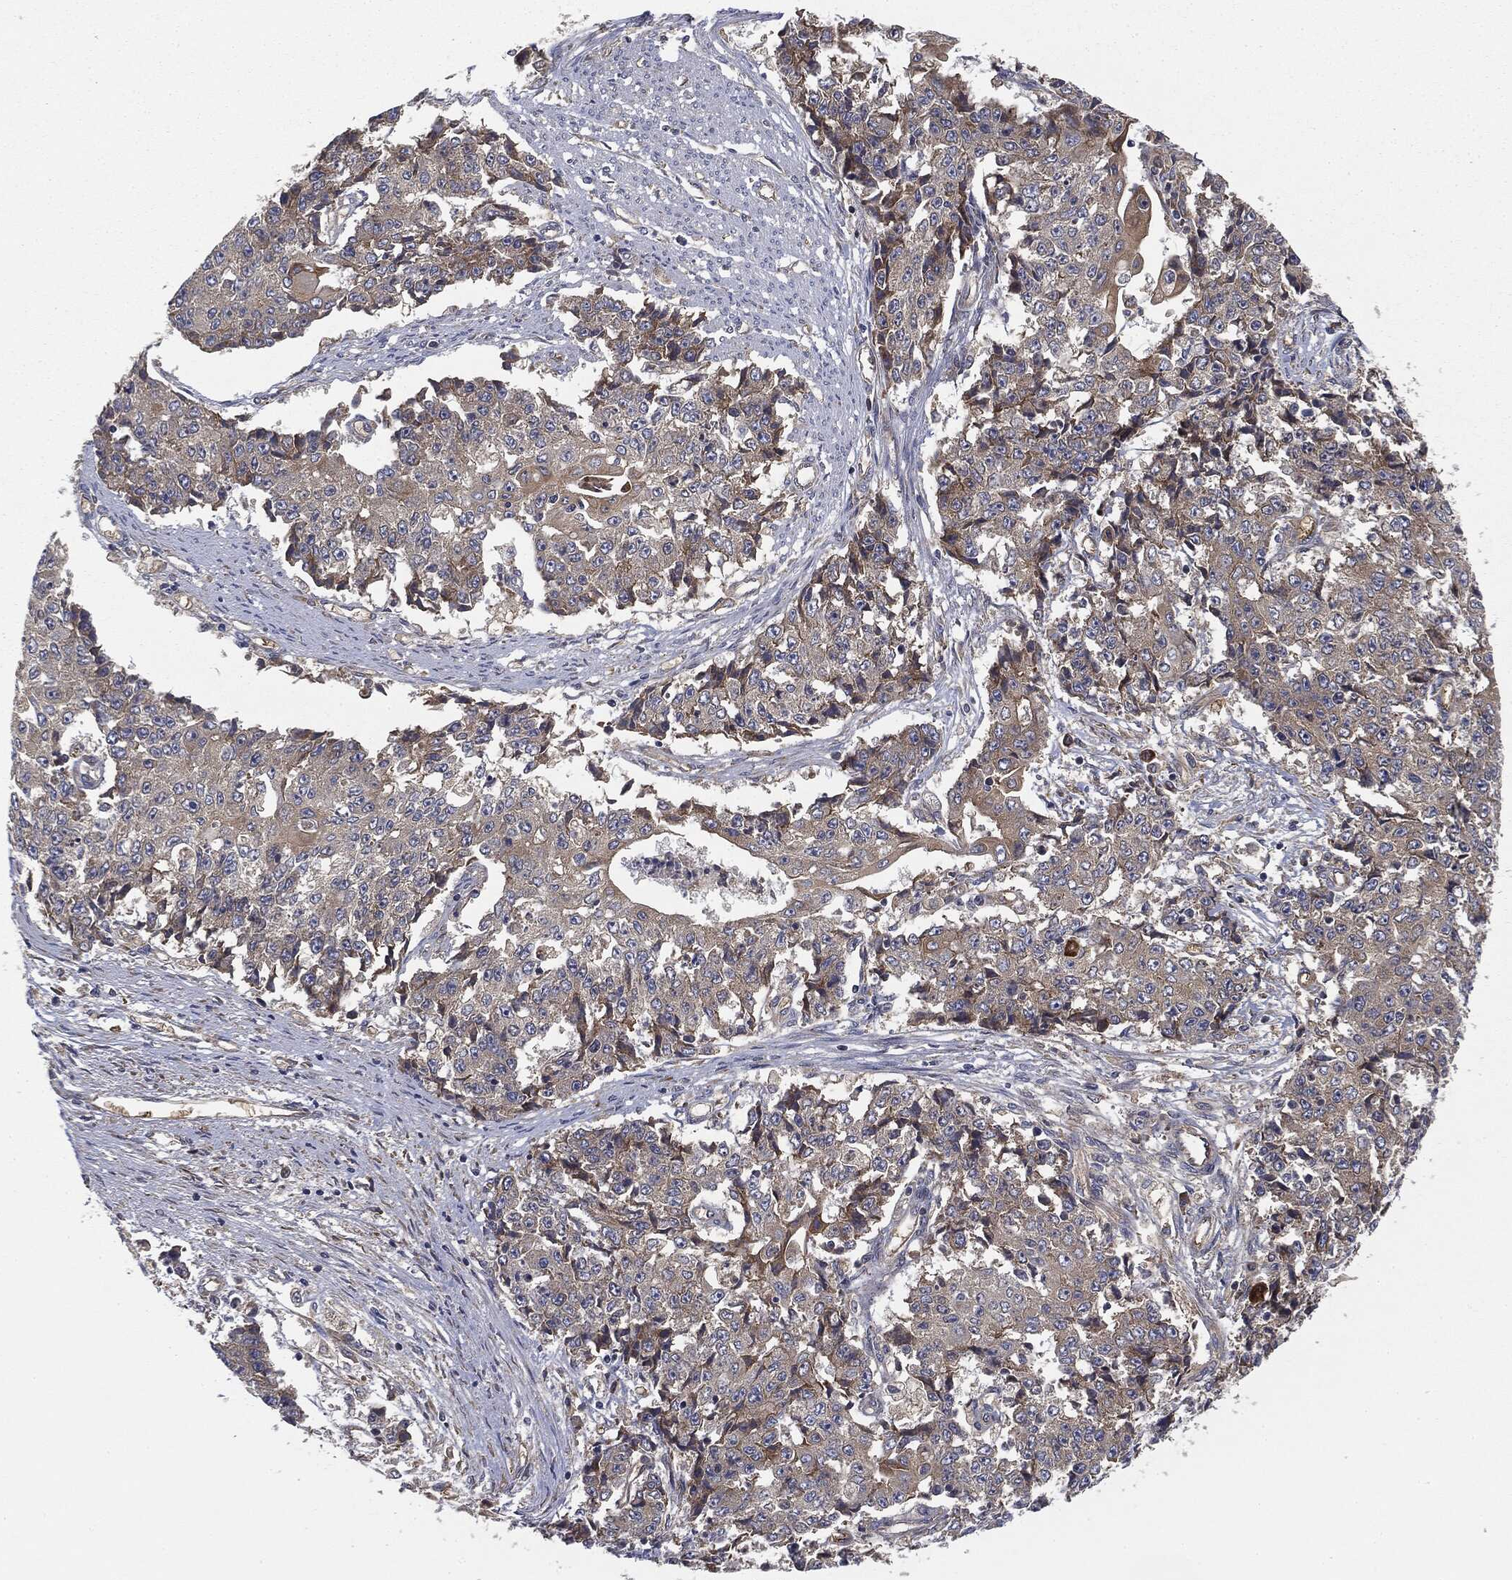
{"staining": {"intensity": "moderate", "quantity": "25%-75%", "location": "cytoplasmic/membranous"}, "tissue": "ovarian cancer", "cell_type": "Tumor cells", "image_type": "cancer", "snomed": [{"axis": "morphology", "description": "Carcinoma, endometroid"}, {"axis": "topography", "description": "Ovary"}], "caption": "High-power microscopy captured an IHC photomicrograph of endometroid carcinoma (ovarian), revealing moderate cytoplasmic/membranous staining in about 25%-75% of tumor cells.", "gene": "EIF2AK2", "patient": {"sex": "female", "age": 42}}